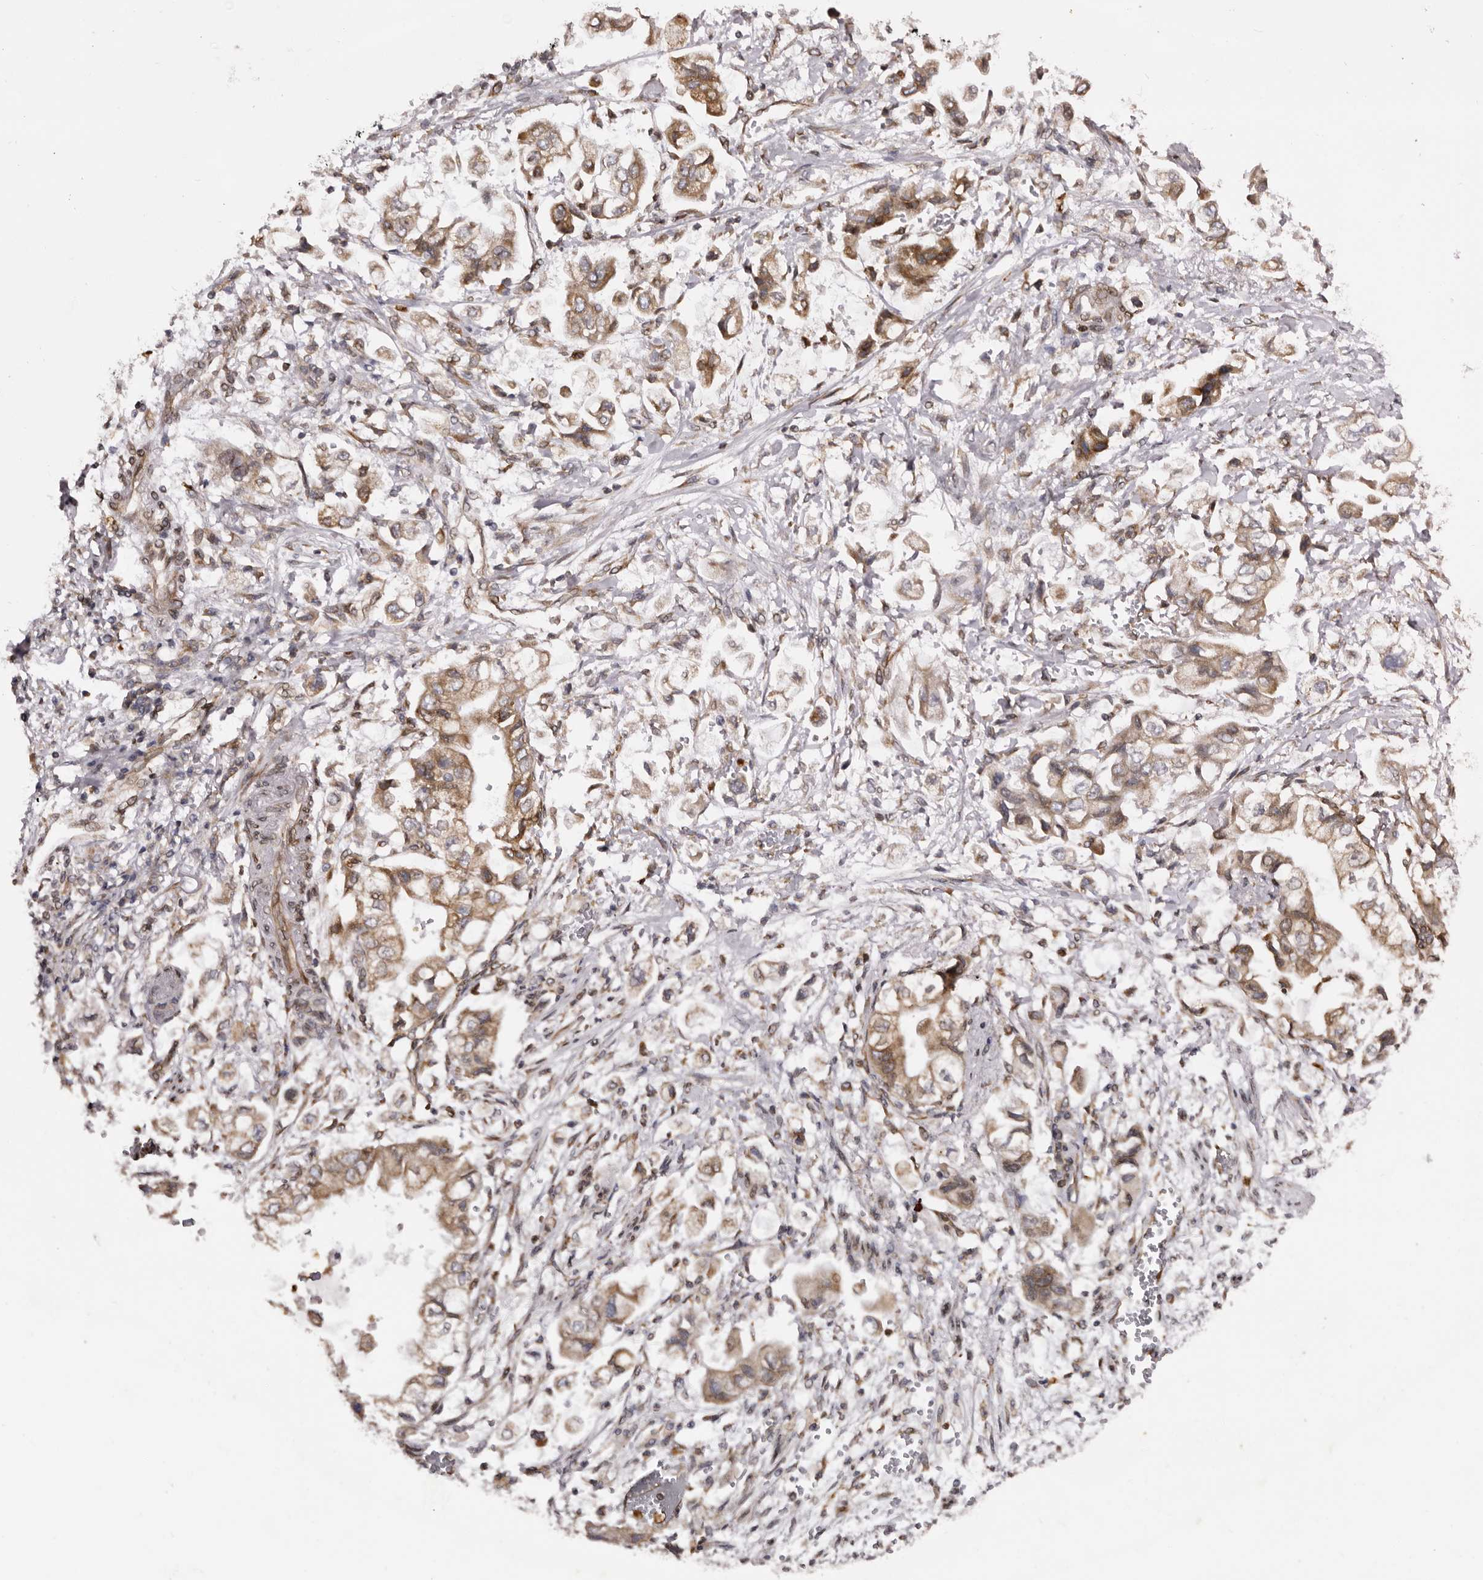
{"staining": {"intensity": "moderate", "quantity": ">75%", "location": "cytoplasmic/membranous"}, "tissue": "stomach cancer", "cell_type": "Tumor cells", "image_type": "cancer", "snomed": [{"axis": "morphology", "description": "Adenocarcinoma, NOS"}, {"axis": "topography", "description": "Stomach"}], "caption": "Protein expression analysis of adenocarcinoma (stomach) exhibits moderate cytoplasmic/membranous expression in about >75% of tumor cells. (DAB = brown stain, brightfield microscopy at high magnification).", "gene": "C4orf3", "patient": {"sex": "male", "age": 62}}